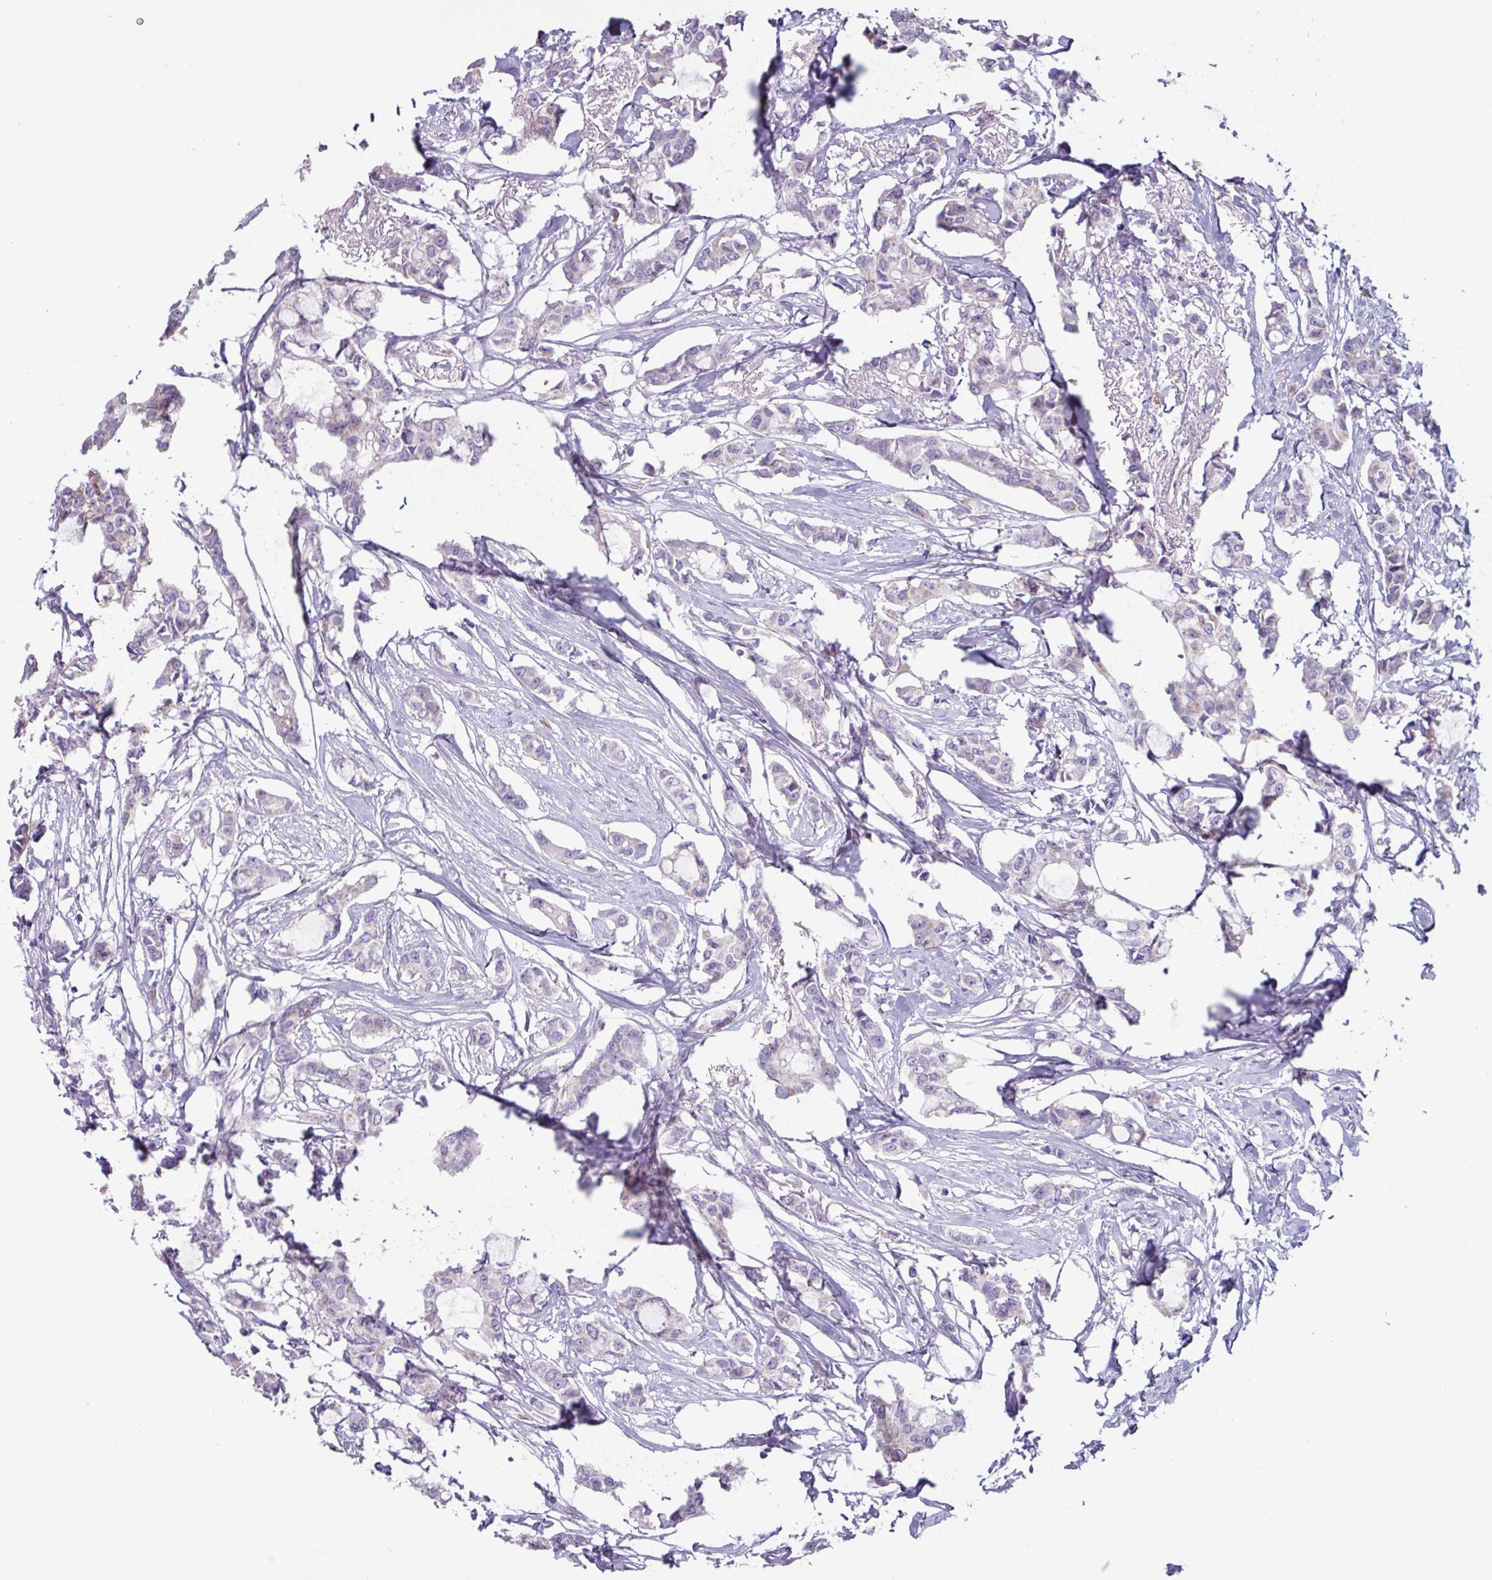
{"staining": {"intensity": "negative", "quantity": "none", "location": "none"}, "tissue": "breast cancer", "cell_type": "Tumor cells", "image_type": "cancer", "snomed": [{"axis": "morphology", "description": "Duct carcinoma"}, {"axis": "topography", "description": "Breast"}], "caption": "Tumor cells show no significant protein positivity in breast cancer (infiltrating ductal carcinoma). (DAB immunohistochemistry visualized using brightfield microscopy, high magnification).", "gene": "BTD", "patient": {"sex": "female", "age": 73}}